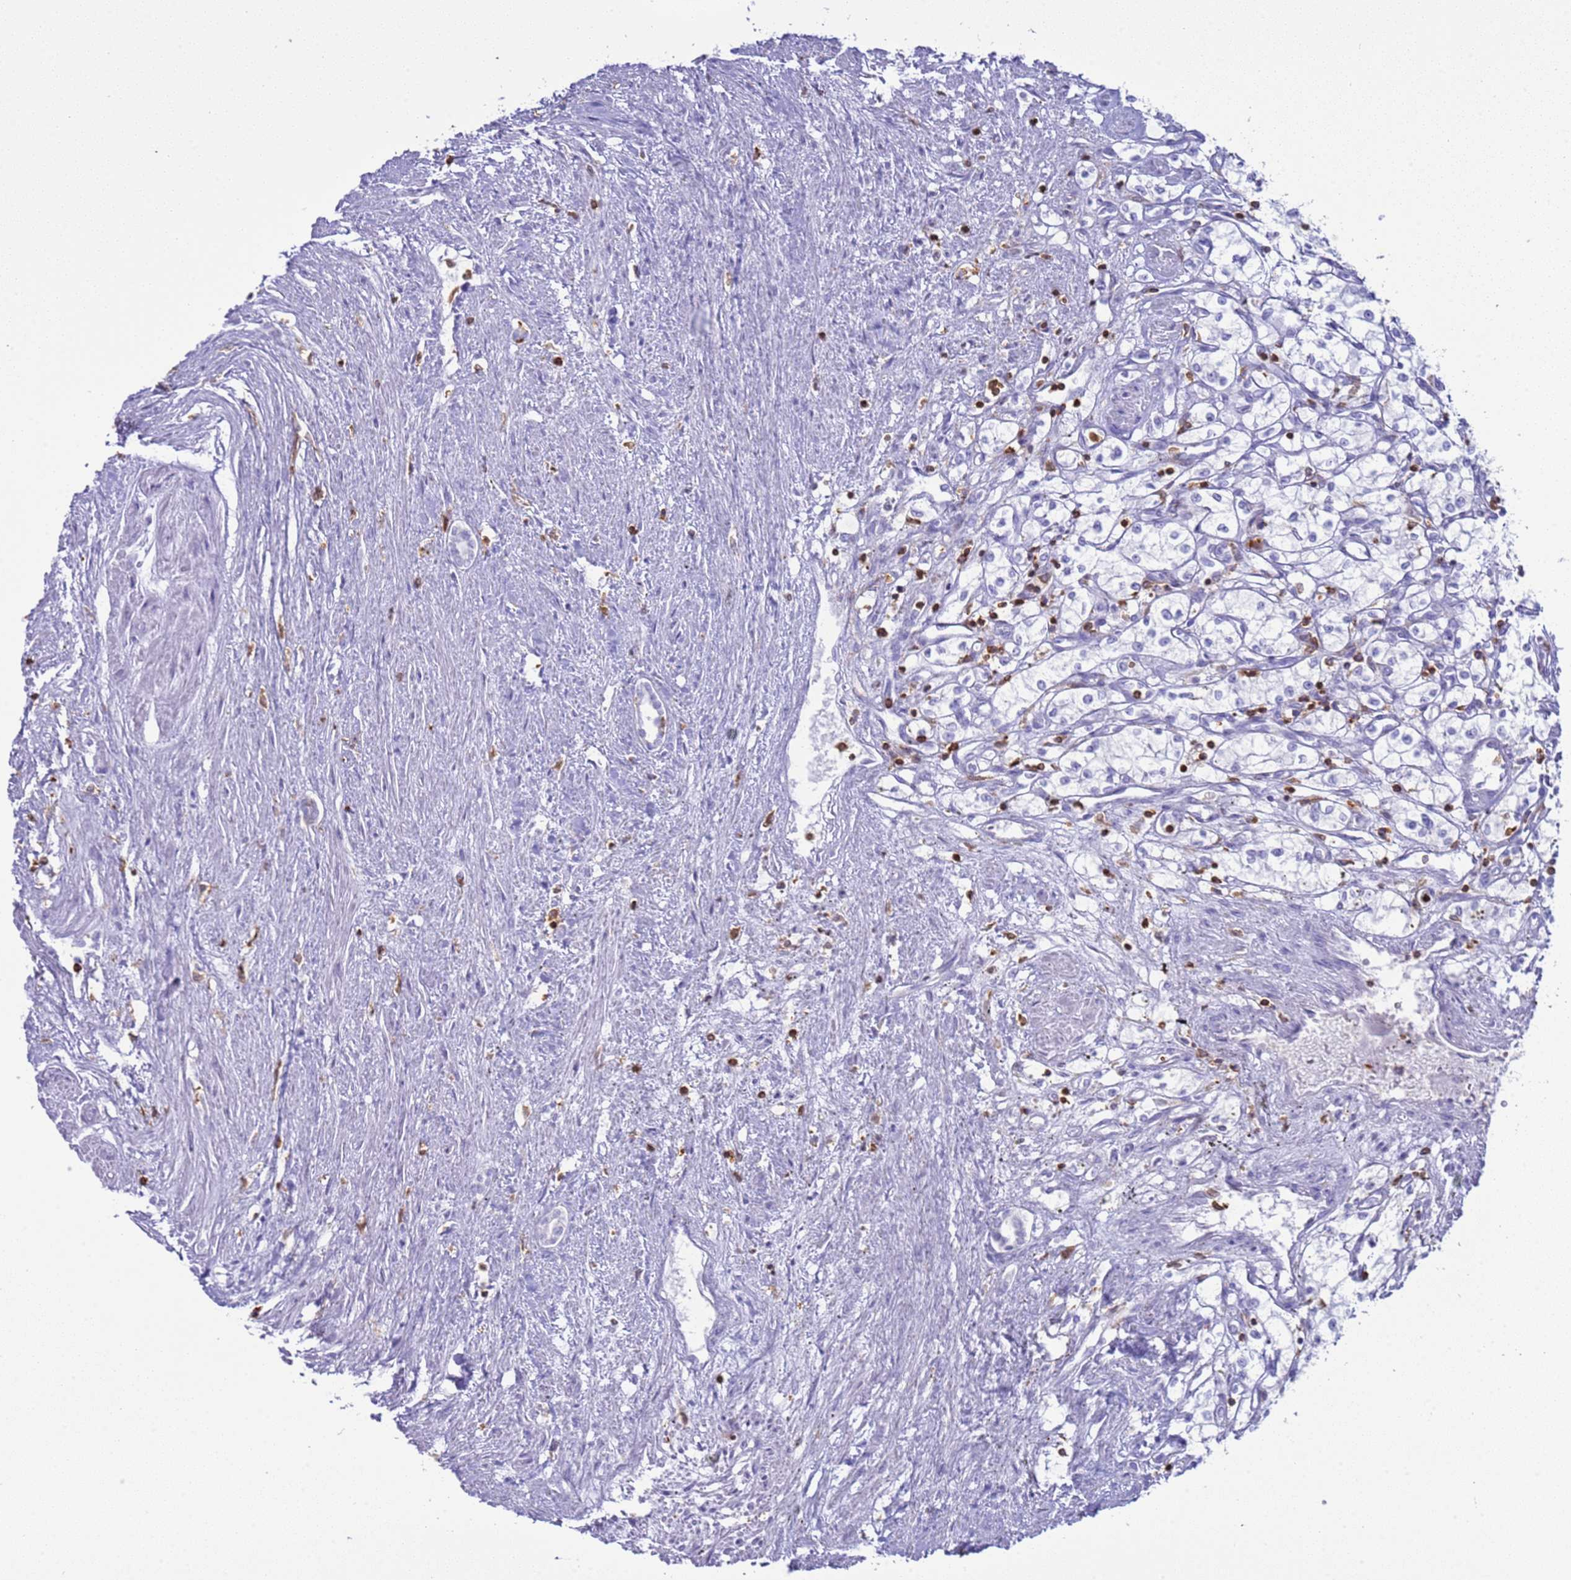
{"staining": {"intensity": "negative", "quantity": "none", "location": "none"}, "tissue": "renal cancer", "cell_type": "Tumor cells", "image_type": "cancer", "snomed": [{"axis": "morphology", "description": "Adenocarcinoma, NOS"}, {"axis": "topography", "description": "Kidney"}], "caption": "The IHC image has no significant staining in tumor cells of renal adenocarcinoma tissue. (DAB immunohistochemistry with hematoxylin counter stain).", "gene": "IRF5", "patient": {"sex": "male", "age": 59}}